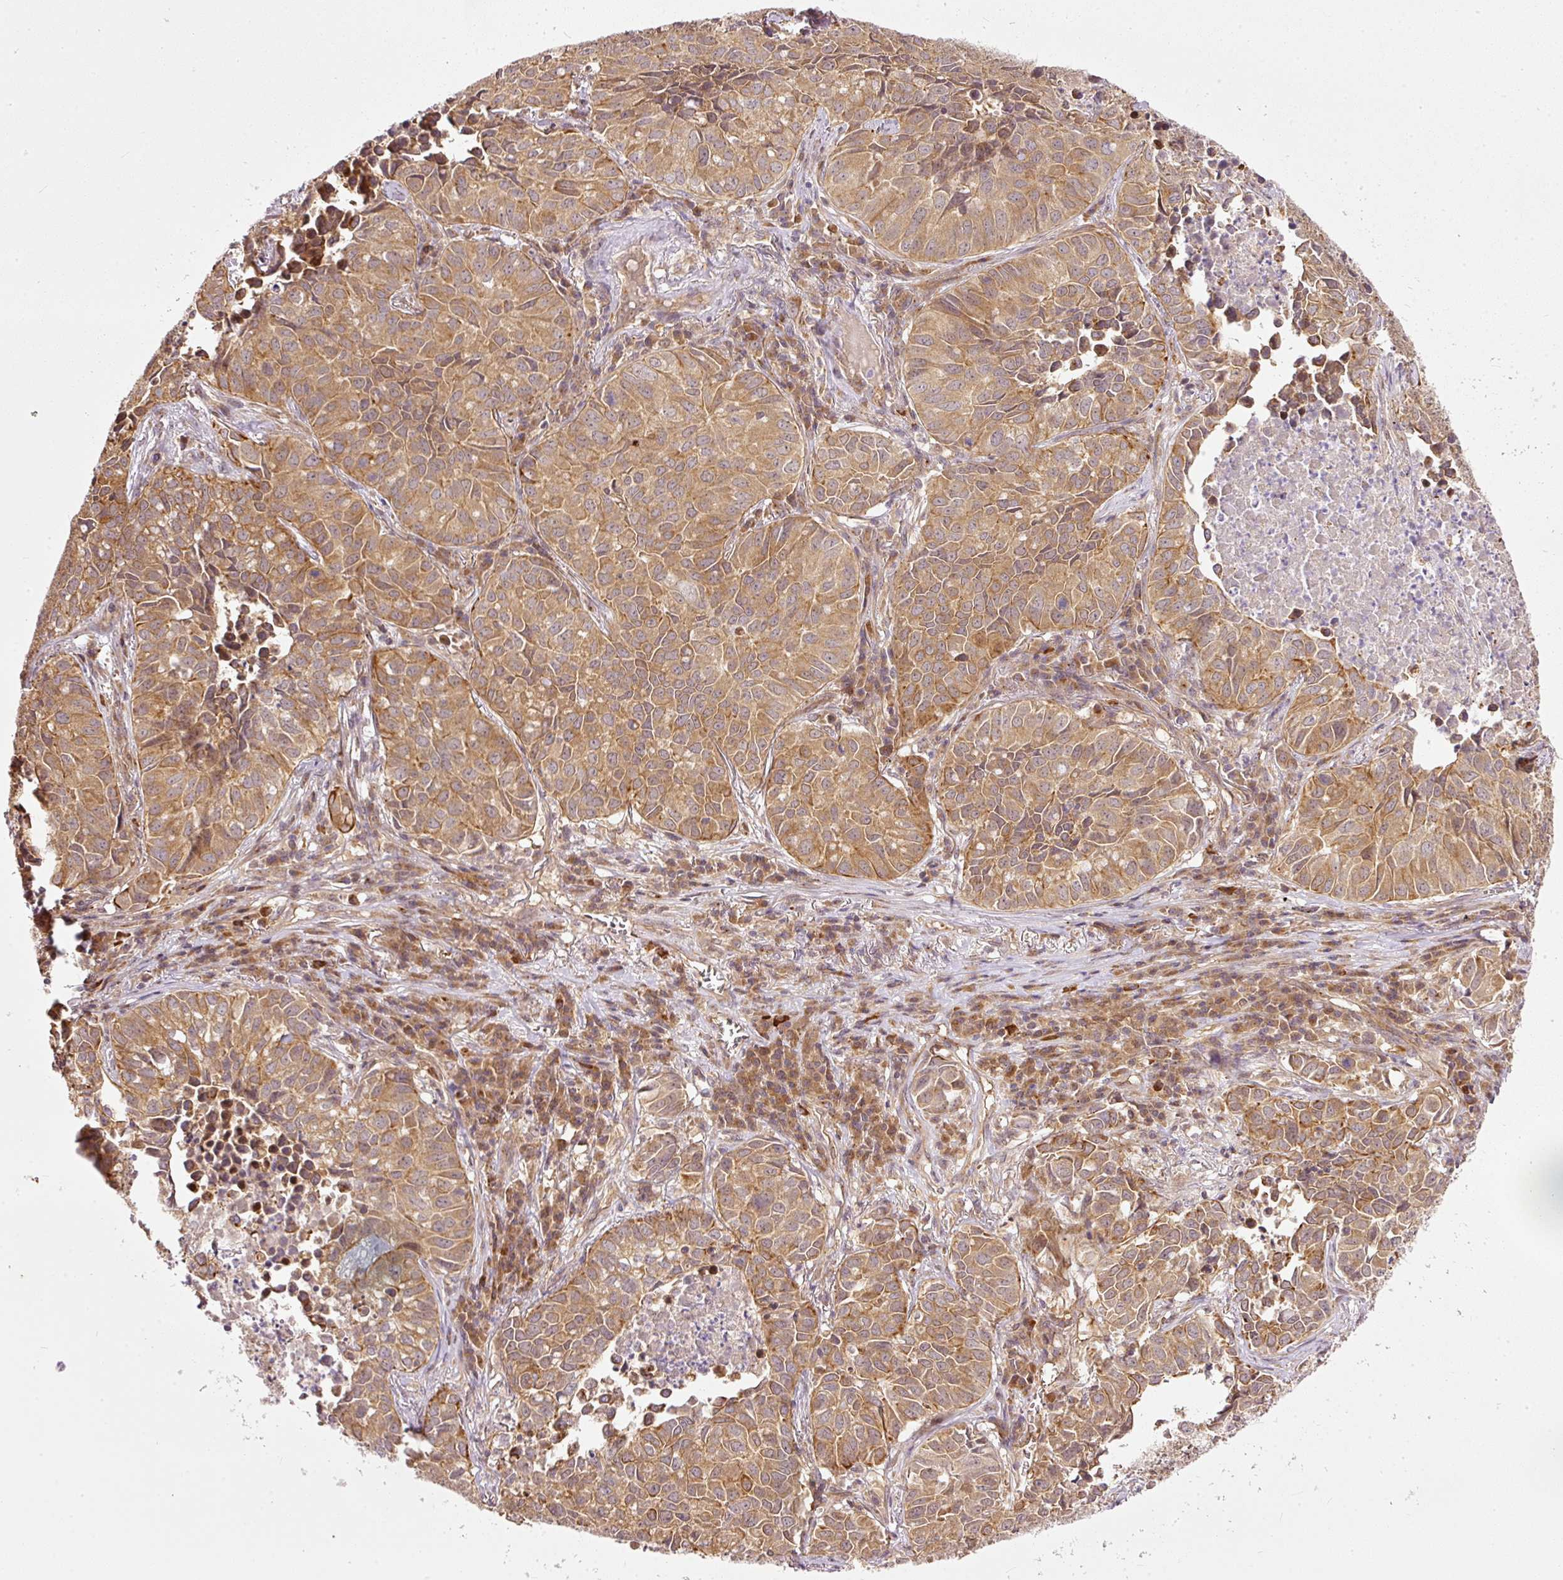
{"staining": {"intensity": "moderate", "quantity": ">75%", "location": "cytoplasmic/membranous"}, "tissue": "lung cancer", "cell_type": "Tumor cells", "image_type": "cancer", "snomed": [{"axis": "morphology", "description": "Adenocarcinoma, NOS"}, {"axis": "topography", "description": "Lung"}], "caption": "Lung cancer was stained to show a protein in brown. There is medium levels of moderate cytoplasmic/membranous staining in about >75% of tumor cells.", "gene": "MIF4GD", "patient": {"sex": "female", "age": 50}}